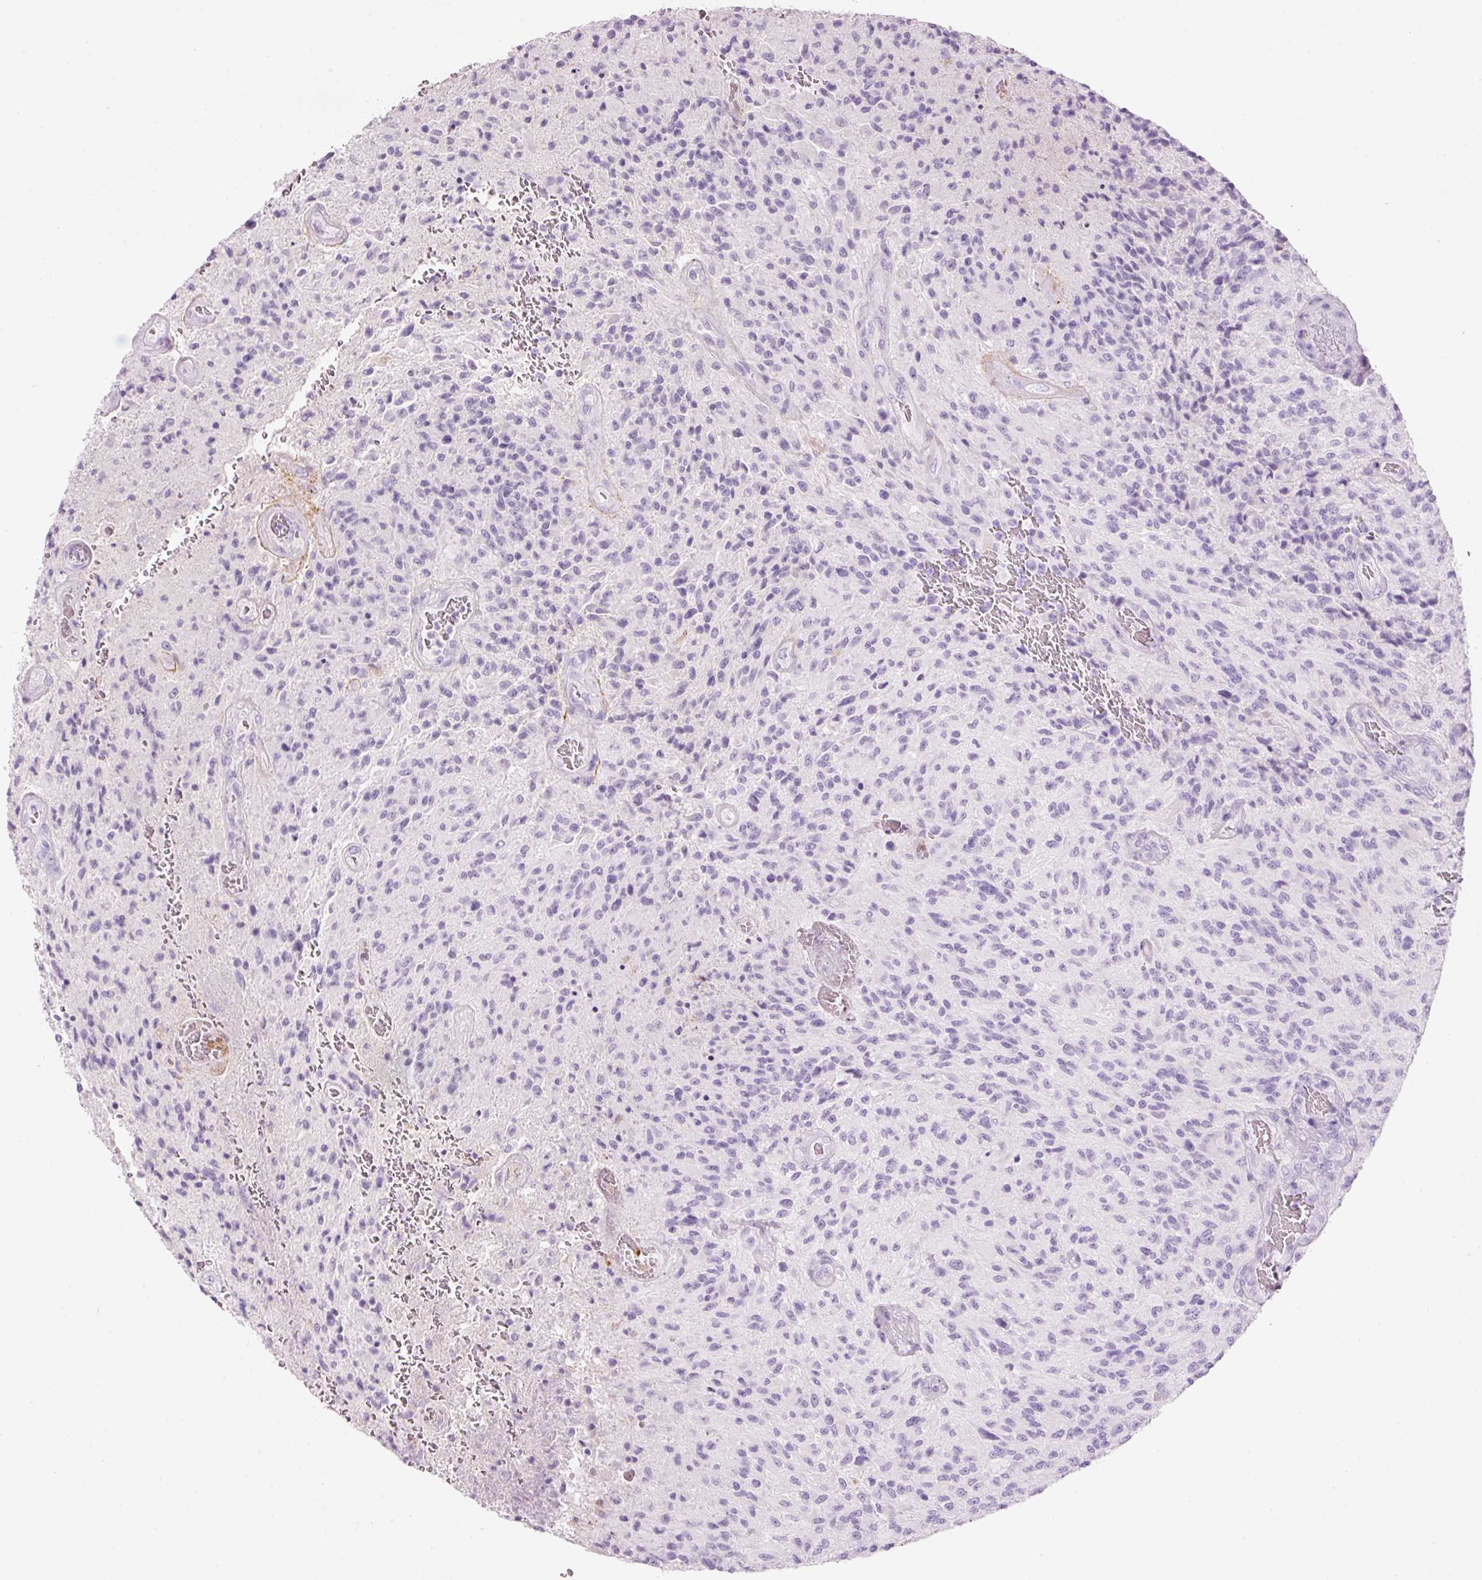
{"staining": {"intensity": "negative", "quantity": "none", "location": "none"}, "tissue": "glioma", "cell_type": "Tumor cells", "image_type": "cancer", "snomed": [{"axis": "morphology", "description": "Normal tissue, NOS"}, {"axis": "morphology", "description": "Glioma, malignant, High grade"}, {"axis": "topography", "description": "Cerebral cortex"}], "caption": "Histopathology image shows no protein staining in tumor cells of glioma tissue.", "gene": "MFAP4", "patient": {"sex": "male", "age": 56}}